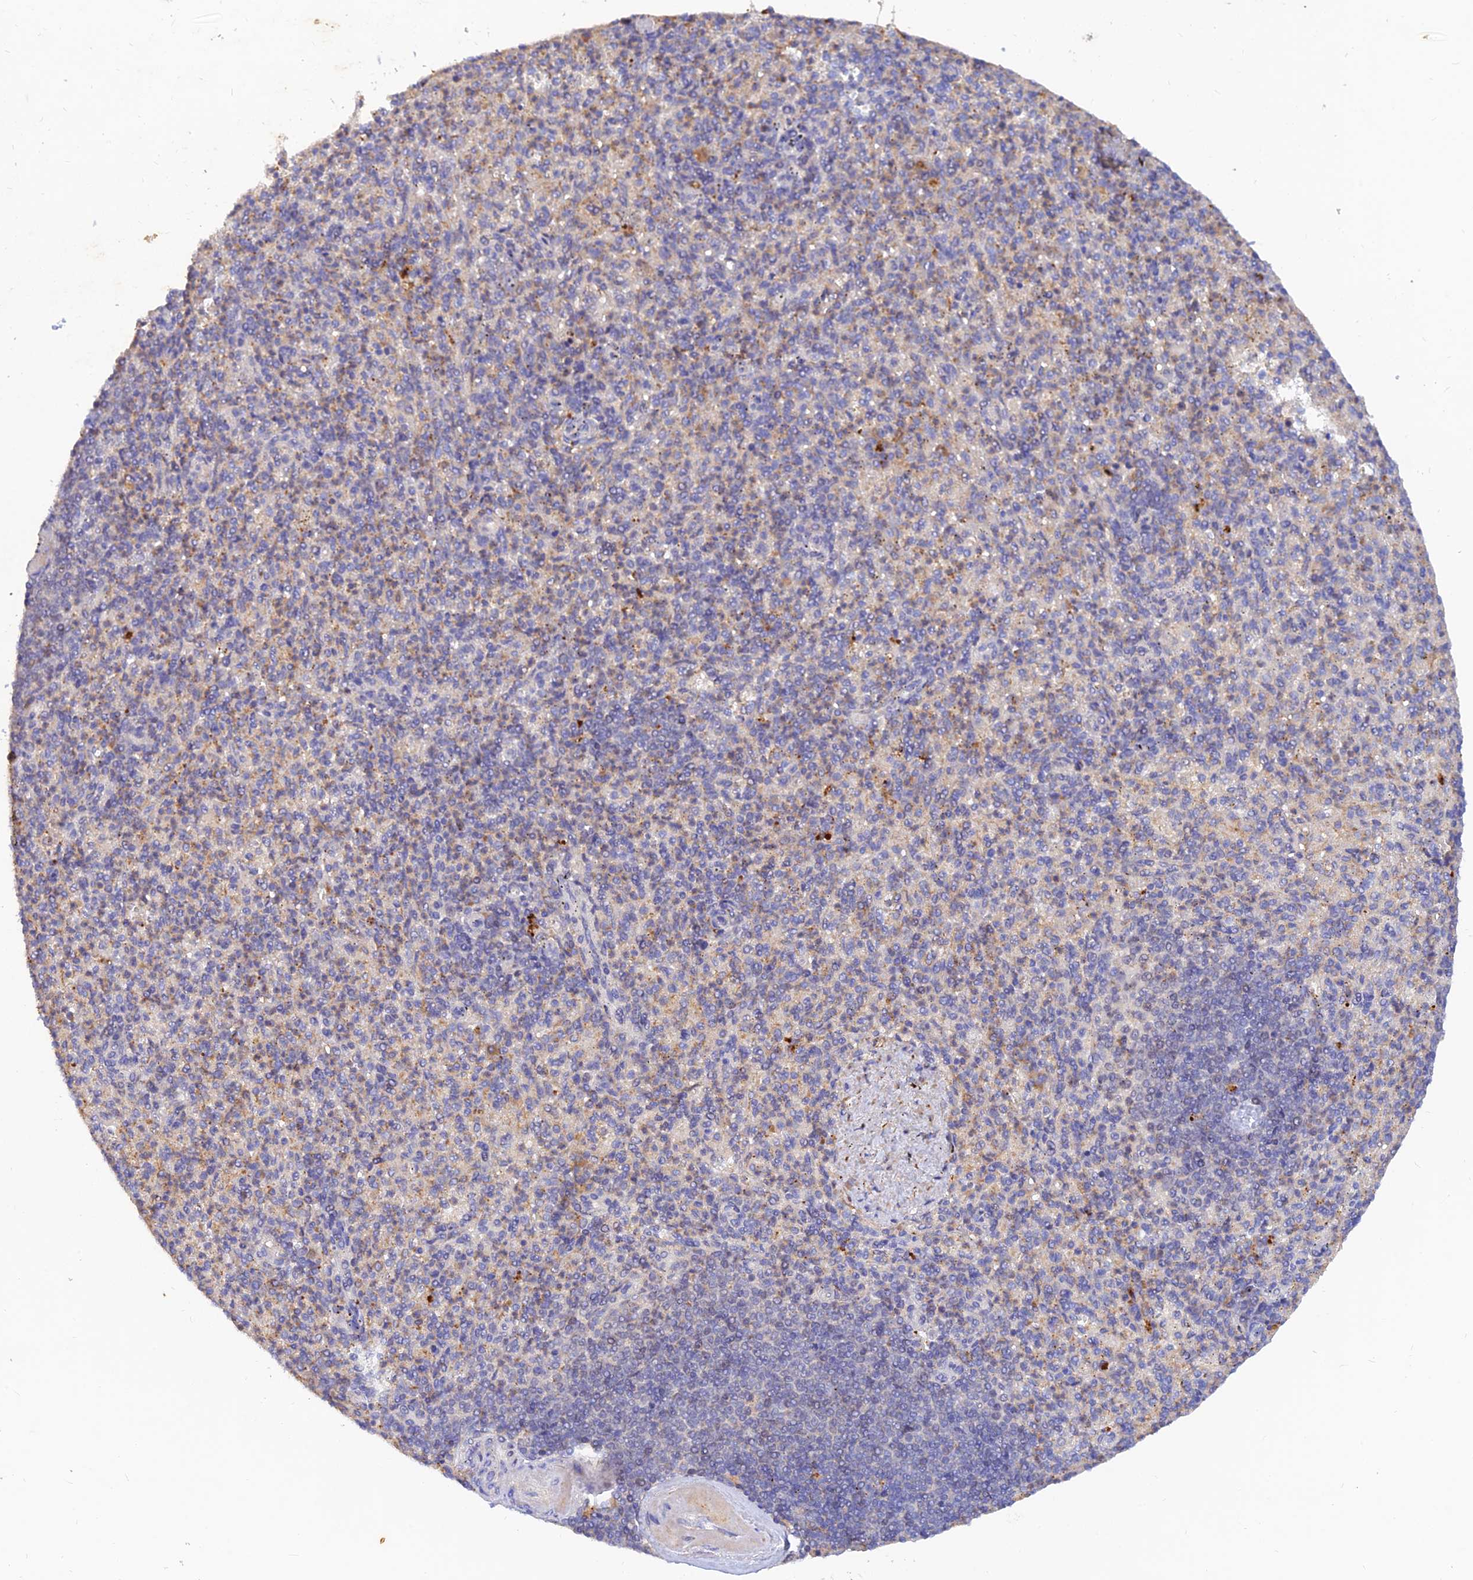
{"staining": {"intensity": "weak", "quantity": "<25%", "location": "cytoplasmic/membranous"}, "tissue": "spleen", "cell_type": "Cells in red pulp", "image_type": "normal", "snomed": [{"axis": "morphology", "description": "Normal tissue, NOS"}, {"axis": "topography", "description": "Spleen"}], "caption": "Immunohistochemistry (IHC) histopathology image of benign spleen: human spleen stained with DAB shows no significant protein expression in cells in red pulp. Brightfield microscopy of IHC stained with DAB (3,3'-diaminobenzidine) (brown) and hematoxylin (blue), captured at high magnification.", "gene": "ACSM5", "patient": {"sex": "female", "age": 74}}